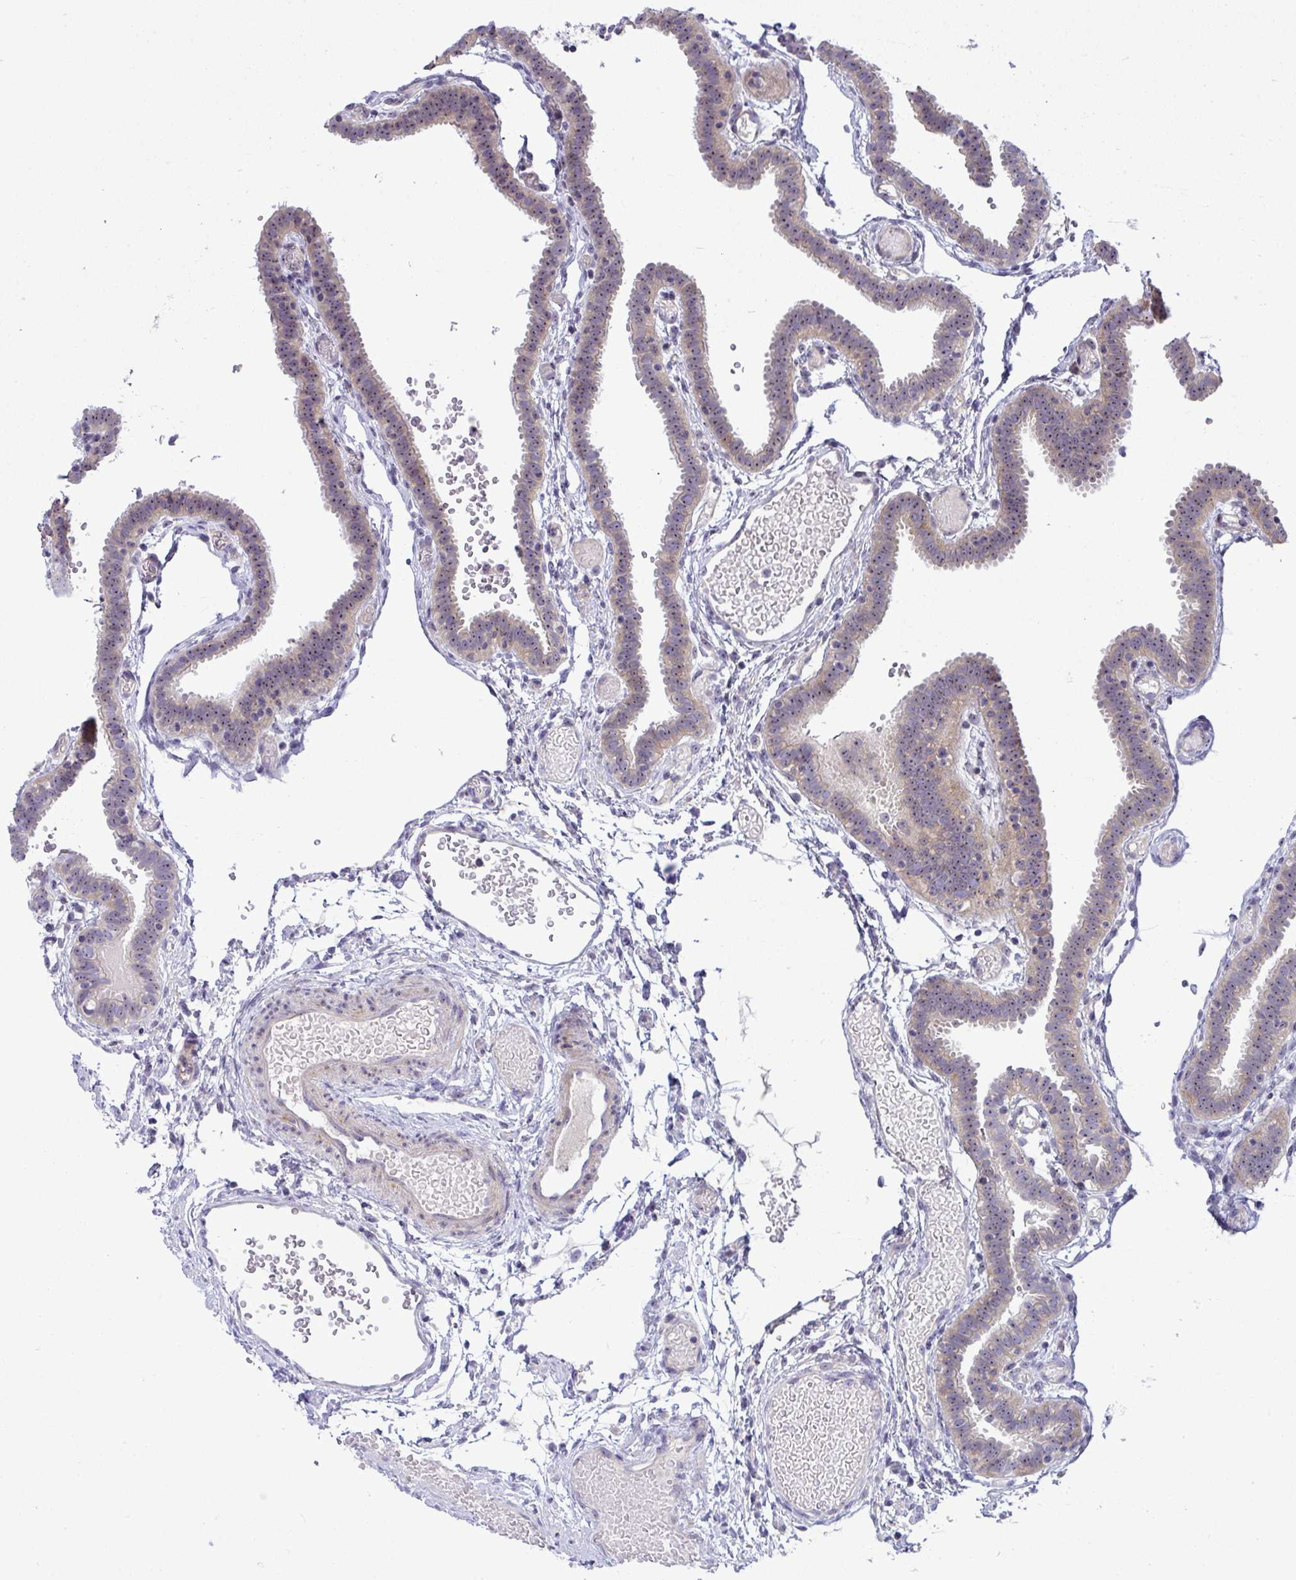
{"staining": {"intensity": "weak", "quantity": ">75%", "location": "nuclear"}, "tissue": "fallopian tube", "cell_type": "Glandular cells", "image_type": "normal", "snomed": [{"axis": "morphology", "description": "Normal tissue, NOS"}, {"axis": "topography", "description": "Fallopian tube"}], "caption": "Human fallopian tube stained for a protein (brown) shows weak nuclear positive positivity in about >75% of glandular cells.", "gene": "NT5C1A", "patient": {"sex": "female", "age": 37}}